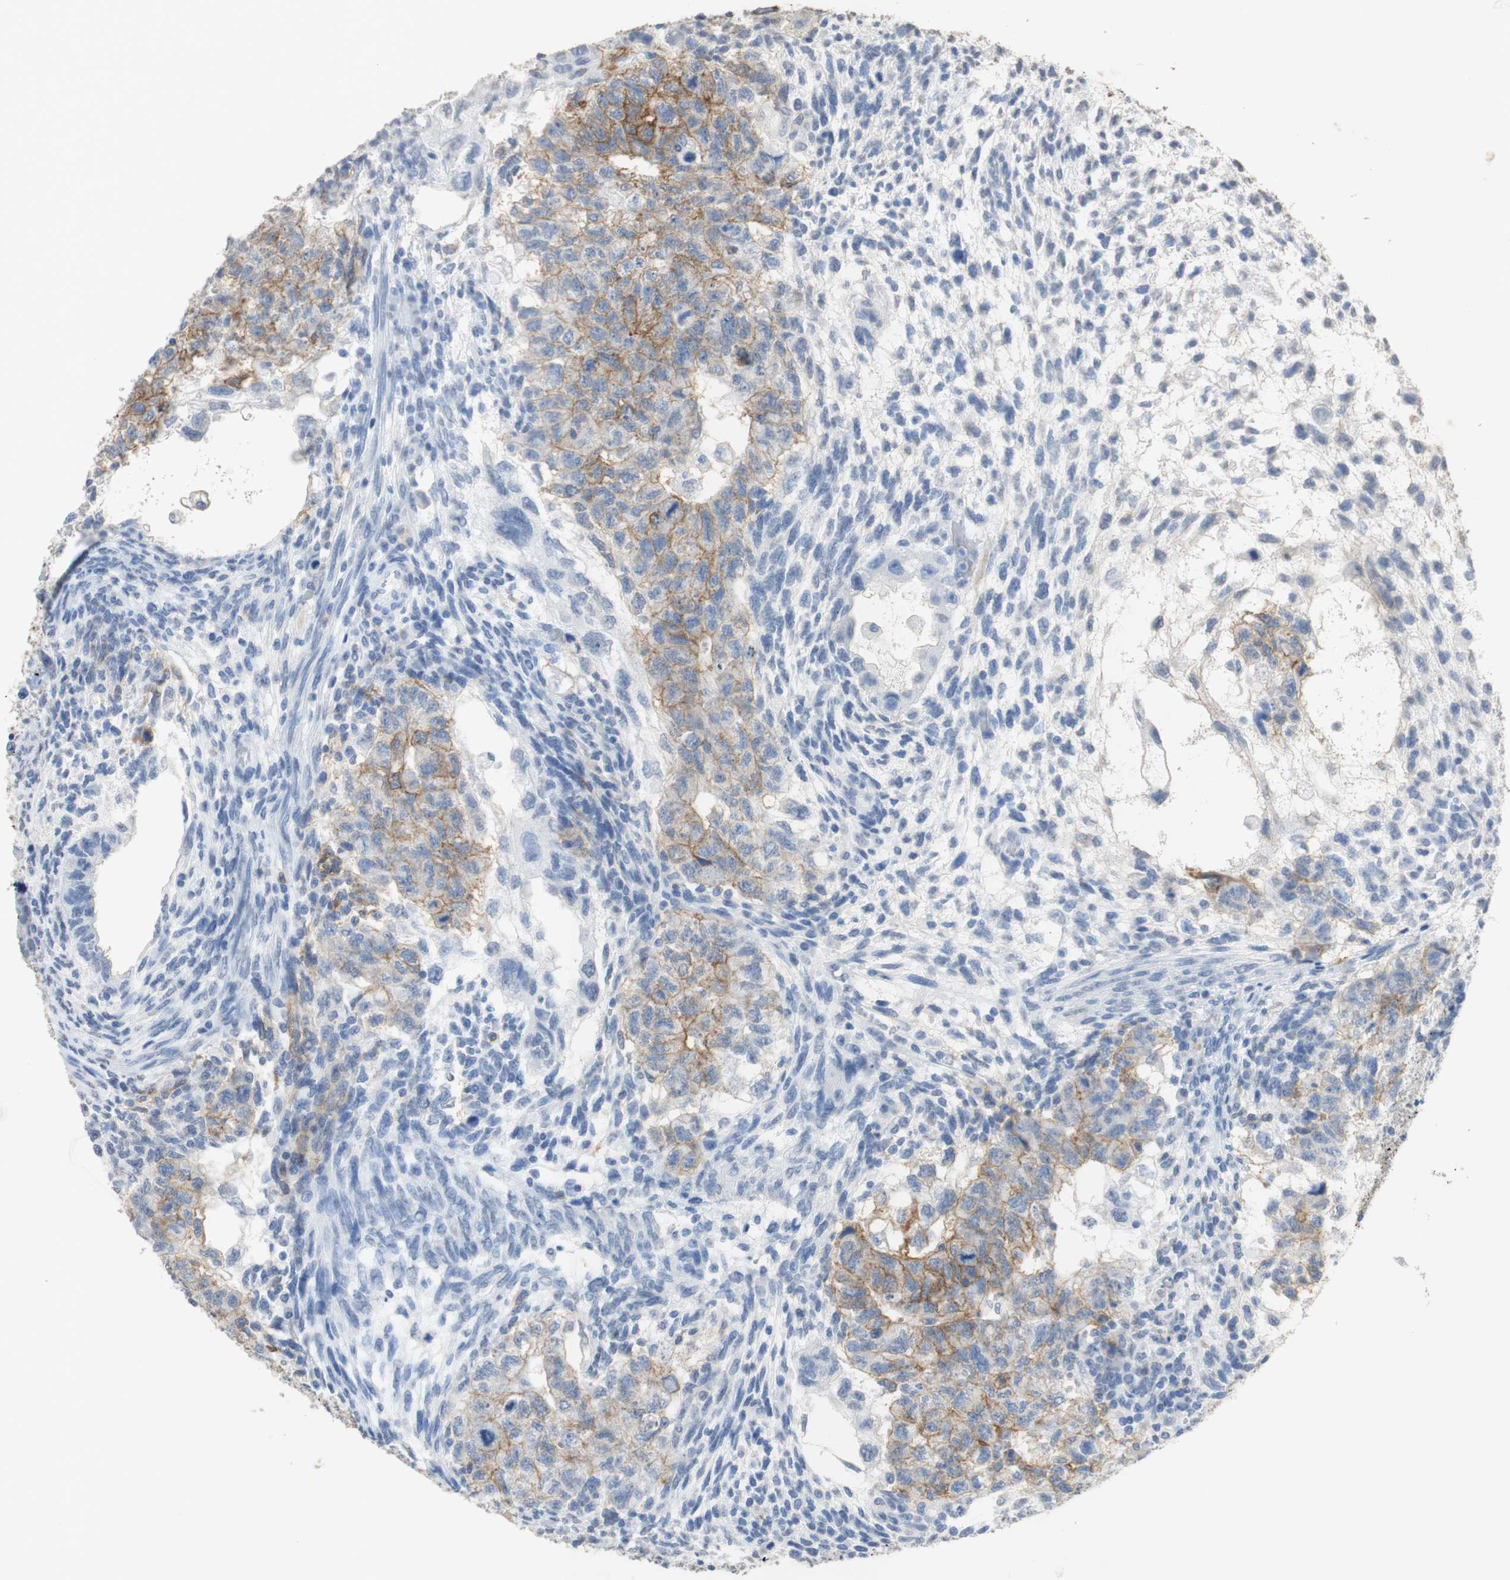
{"staining": {"intensity": "moderate", "quantity": "25%-75%", "location": "cytoplasmic/membranous"}, "tissue": "testis cancer", "cell_type": "Tumor cells", "image_type": "cancer", "snomed": [{"axis": "morphology", "description": "Normal tissue, NOS"}, {"axis": "morphology", "description": "Carcinoma, Embryonal, NOS"}, {"axis": "topography", "description": "Testis"}], "caption": "Immunohistochemistry of testis cancer exhibits medium levels of moderate cytoplasmic/membranous staining in approximately 25%-75% of tumor cells. The protein is stained brown, and the nuclei are stained in blue (DAB IHC with brightfield microscopy, high magnification).", "gene": "L1CAM", "patient": {"sex": "male", "age": 36}}